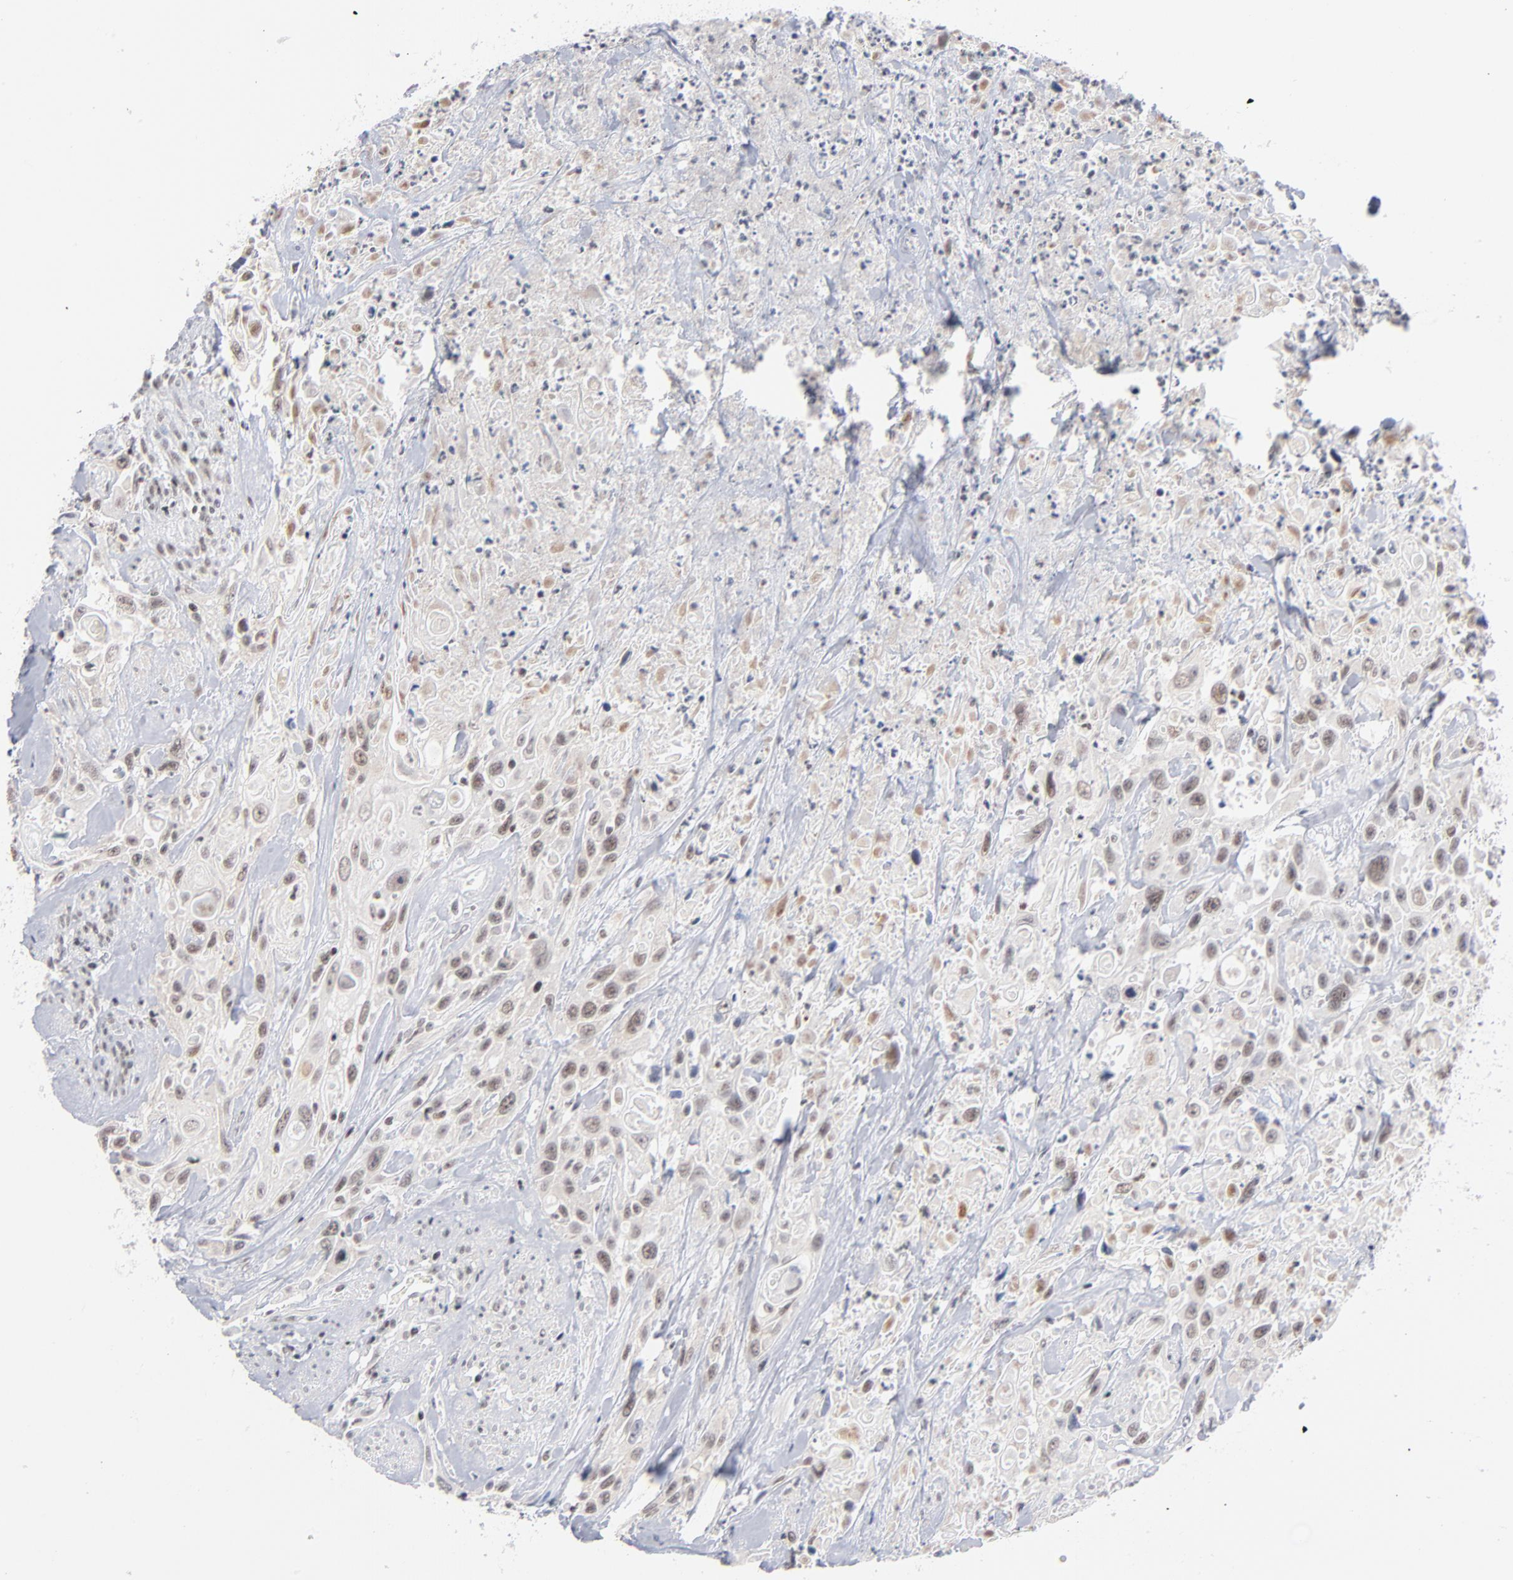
{"staining": {"intensity": "weak", "quantity": ">75%", "location": "nuclear"}, "tissue": "urothelial cancer", "cell_type": "Tumor cells", "image_type": "cancer", "snomed": [{"axis": "morphology", "description": "Urothelial carcinoma, High grade"}, {"axis": "topography", "description": "Urinary bladder"}], "caption": "Immunohistochemical staining of urothelial cancer shows low levels of weak nuclear protein staining in about >75% of tumor cells.", "gene": "ZNF143", "patient": {"sex": "female", "age": 84}}